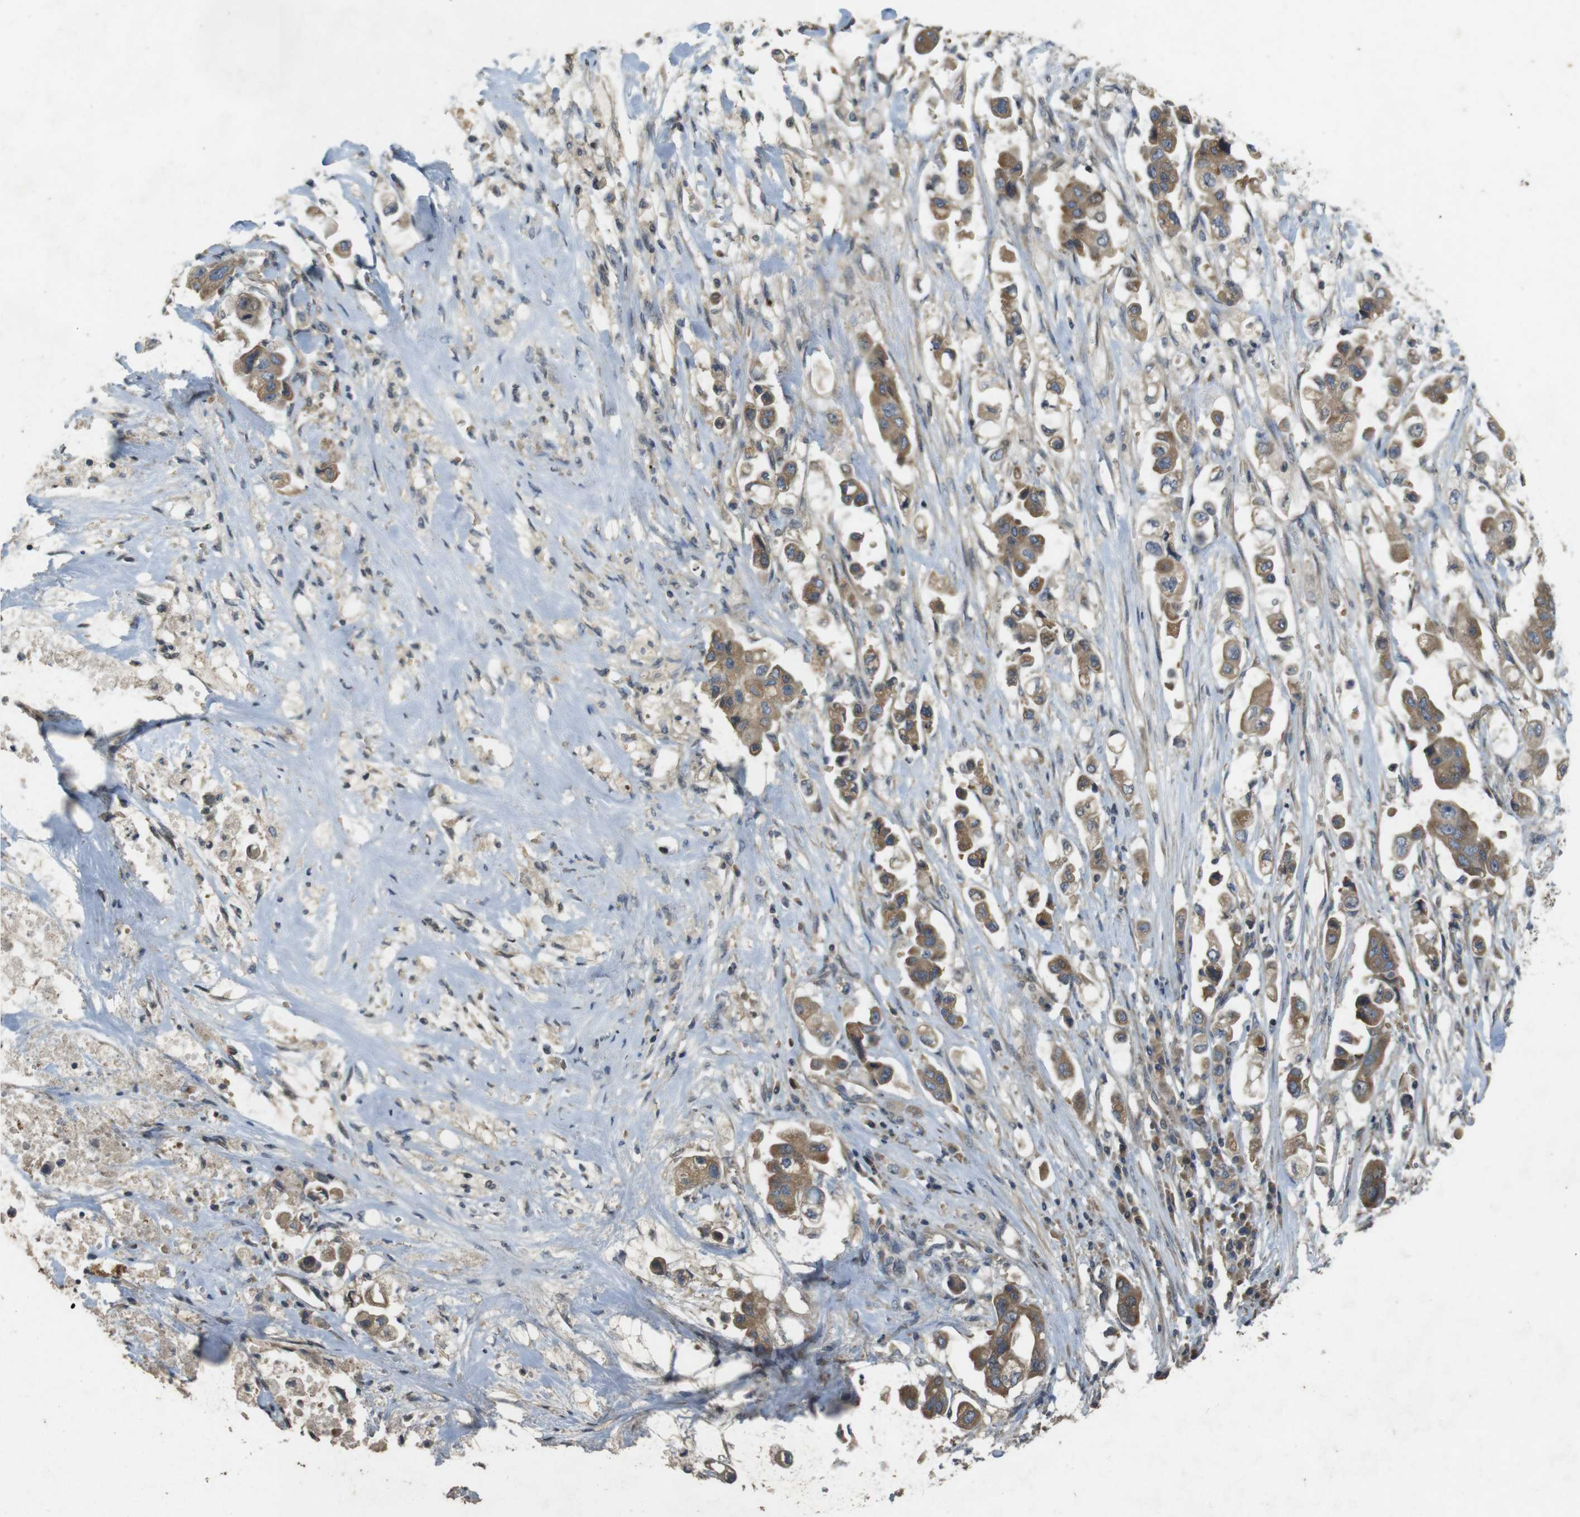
{"staining": {"intensity": "moderate", "quantity": ">75%", "location": "cytoplasmic/membranous"}, "tissue": "stomach cancer", "cell_type": "Tumor cells", "image_type": "cancer", "snomed": [{"axis": "morphology", "description": "Adenocarcinoma, NOS"}, {"axis": "topography", "description": "Stomach"}], "caption": "Tumor cells demonstrate medium levels of moderate cytoplasmic/membranous expression in approximately >75% of cells in stomach cancer (adenocarcinoma).", "gene": "CLTC", "patient": {"sex": "male", "age": 62}}